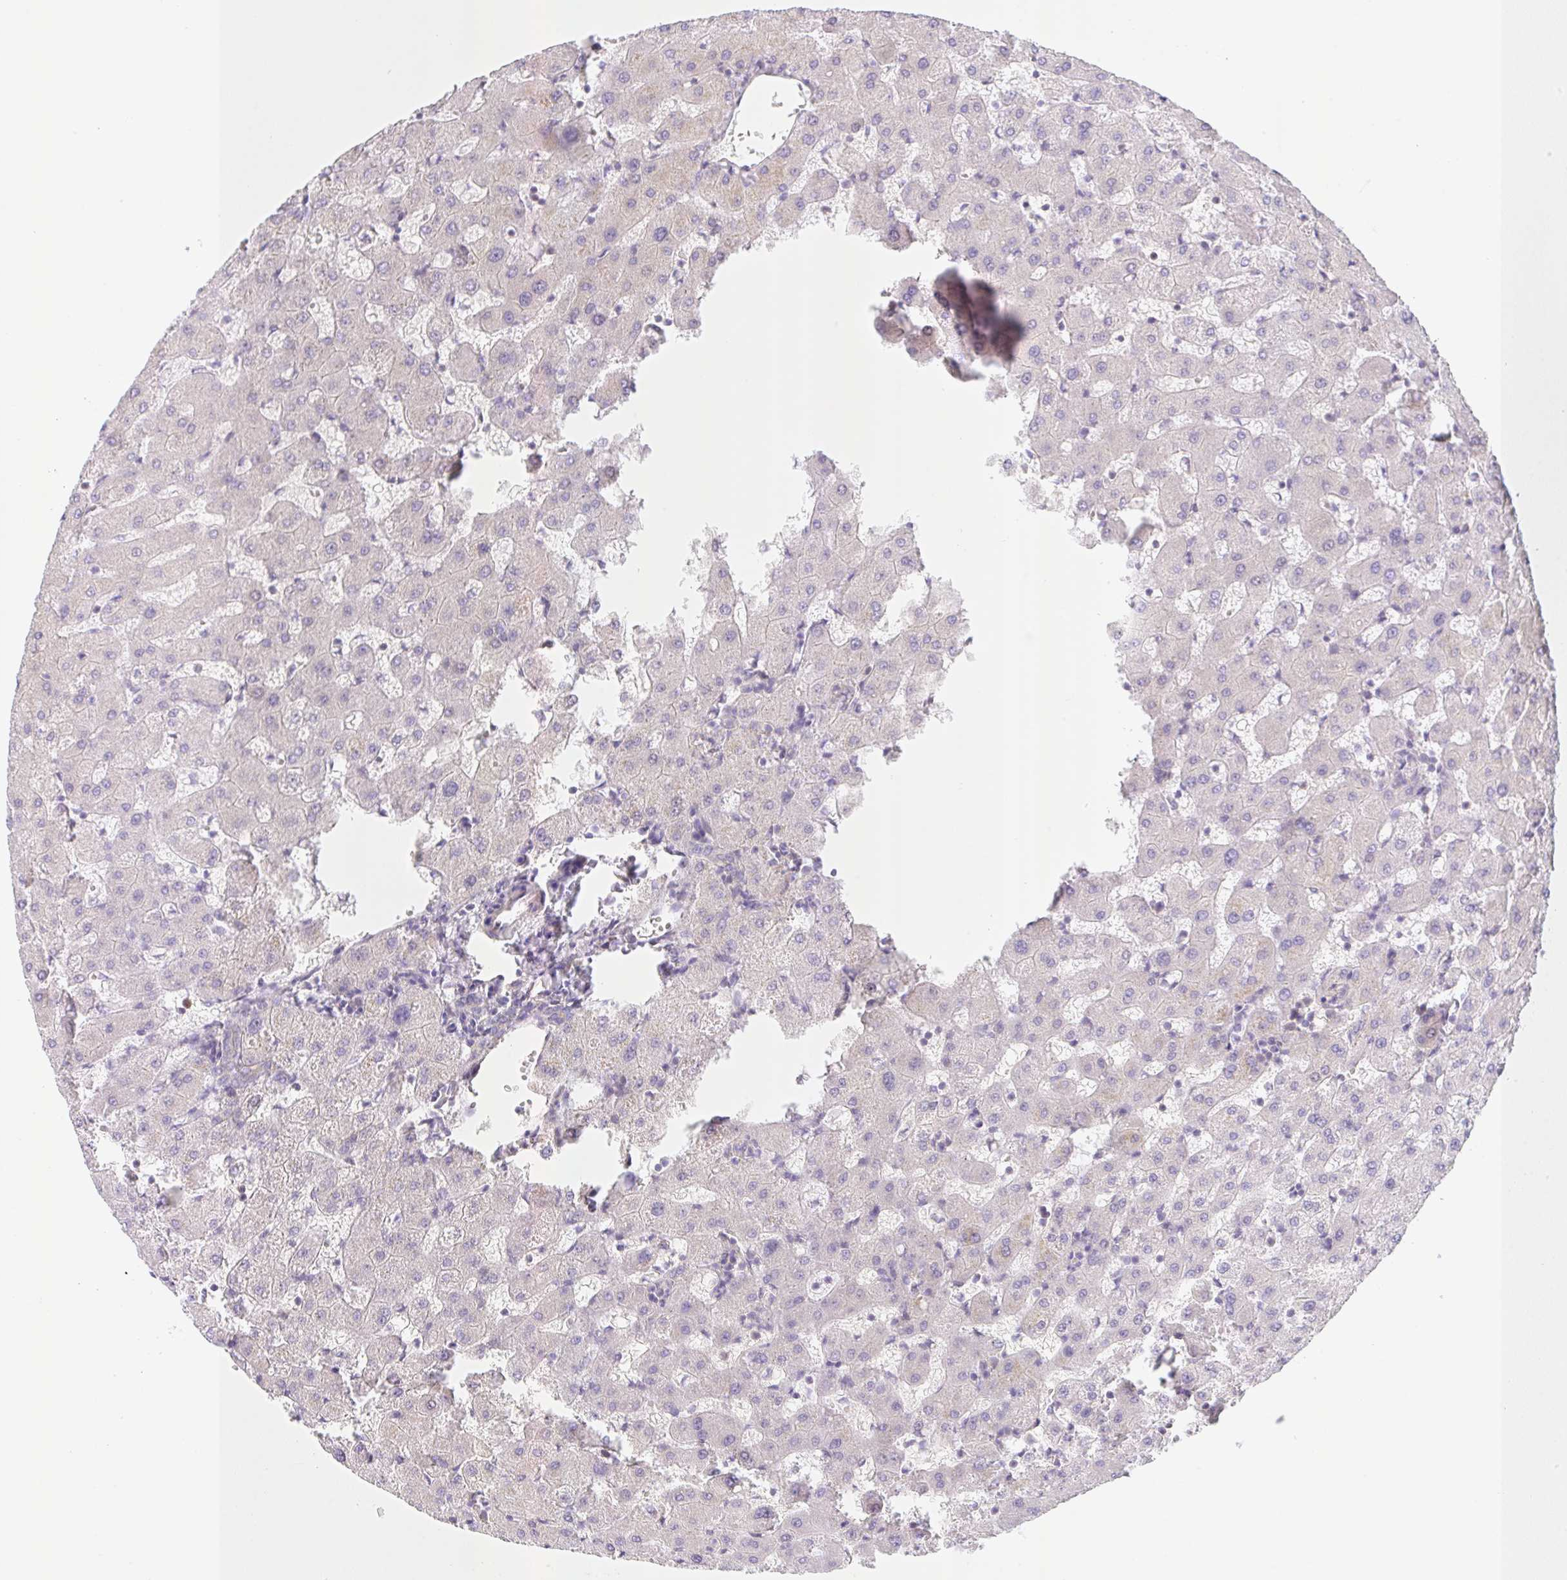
{"staining": {"intensity": "weak", "quantity": "25%-75%", "location": "cytoplasmic/membranous"}, "tissue": "liver", "cell_type": "Cholangiocytes", "image_type": "normal", "snomed": [{"axis": "morphology", "description": "Normal tissue, NOS"}, {"axis": "topography", "description": "Liver"}], "caption": "Immunohistochemistry (IHC) of benign human liver exhibits low levels of weak cytoplasmic/membranous staining in about 25%-75% of cholangiocytes. The protein is stained brown, and the nuclei are stained in blue (DAB (3,3'-diaminobenzidine) IHC with brightfield microscopy, high magnification).", "gene": "TBPL2", "patient": {"sex": "female", "age": 63}}